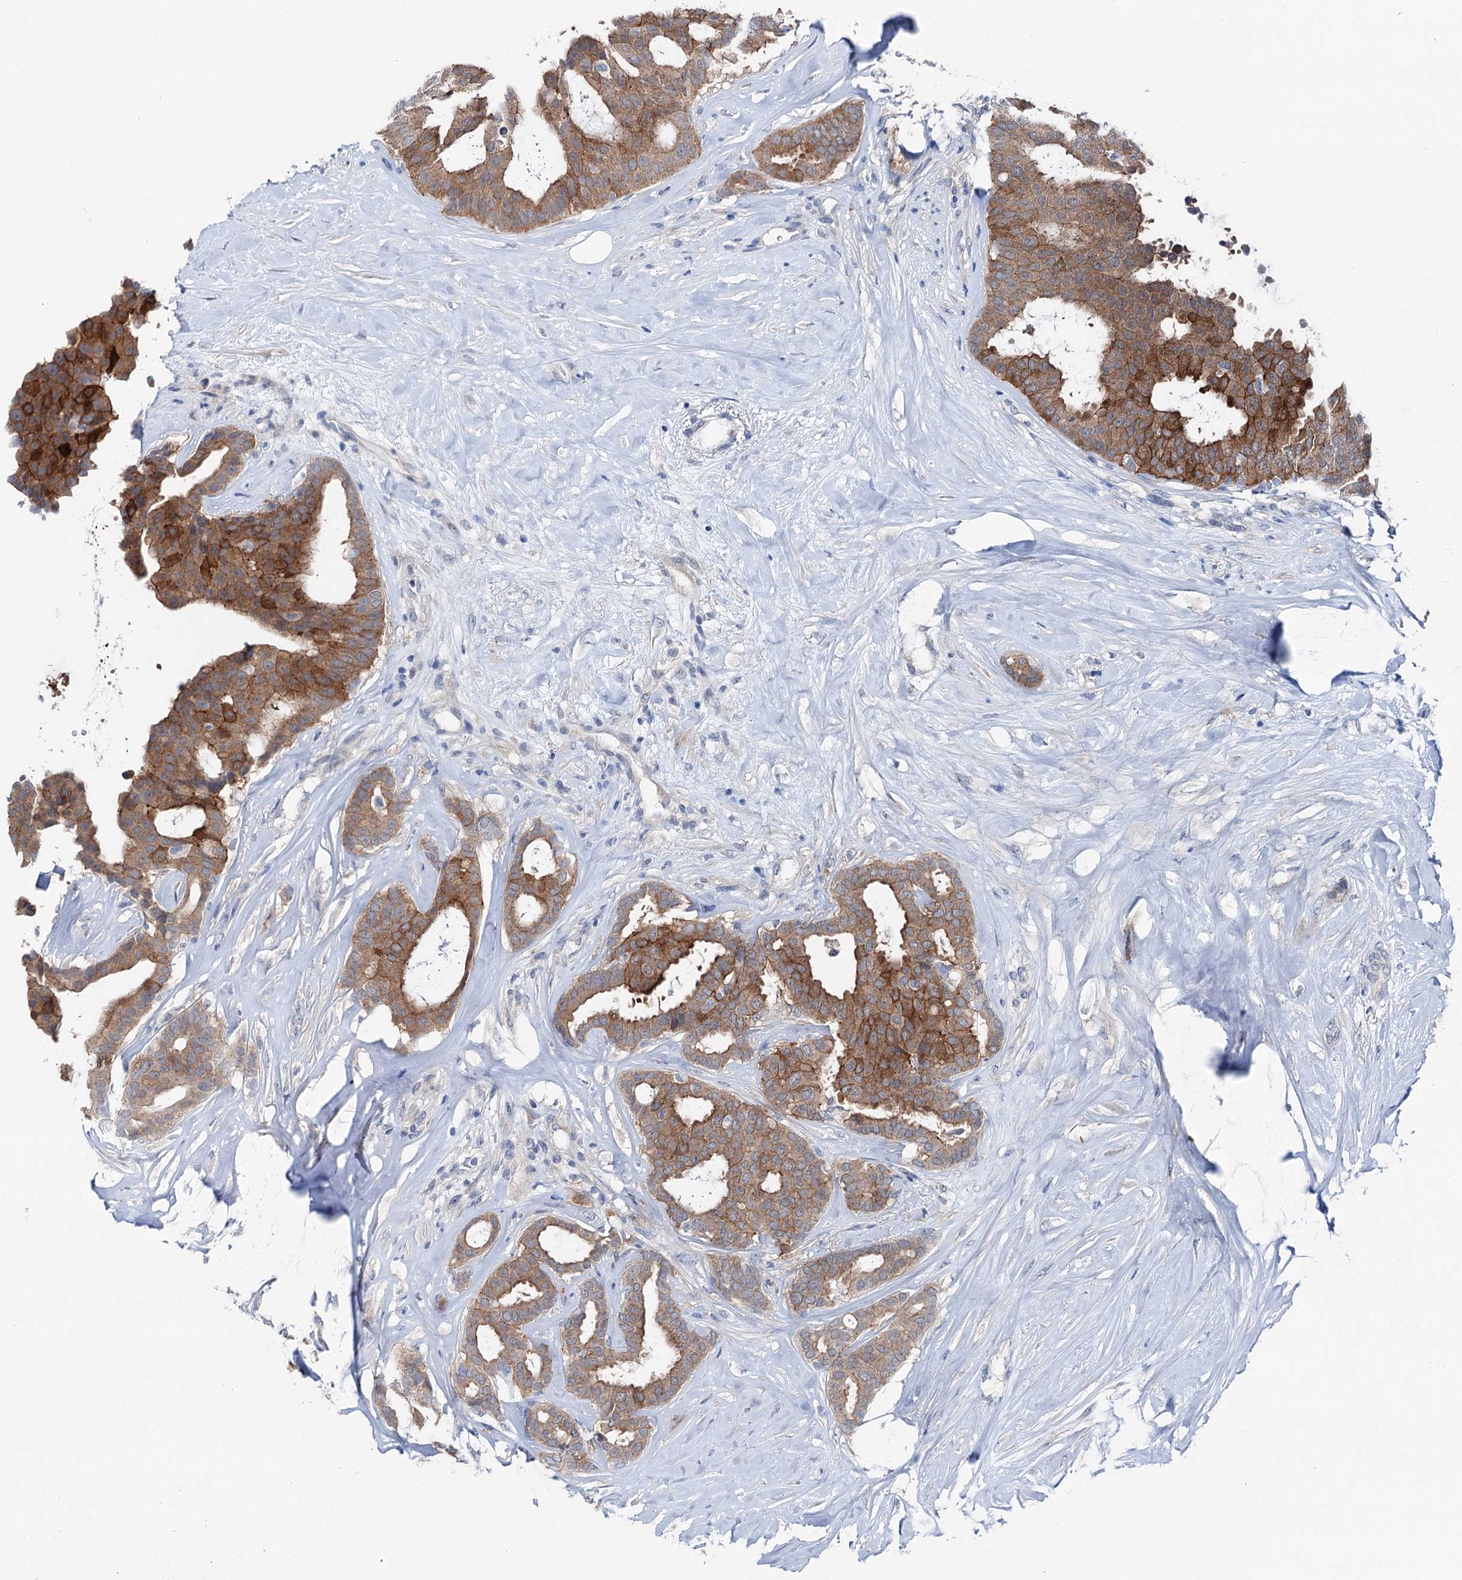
{"staining": {"intensity": "moderate", "quantity": ">75%", "location": "cytoplasmic/membranous"}, "tissue": "breast cancer", "cell_type": "Tumor cells", "image_type": "cancer", "snomed": [{"axis": "morphology", "description": "Duct carcinoma"}, {"axis": "topography", "description": "Breast"}], "caption": "Brown immunohistochemical staining in breast cancer shows moderate cytoplasmic/membranous staining in about >75% of tumor cells.", "gene": "SHROOM1", "patient": {"sex": "female", "age": 75}}